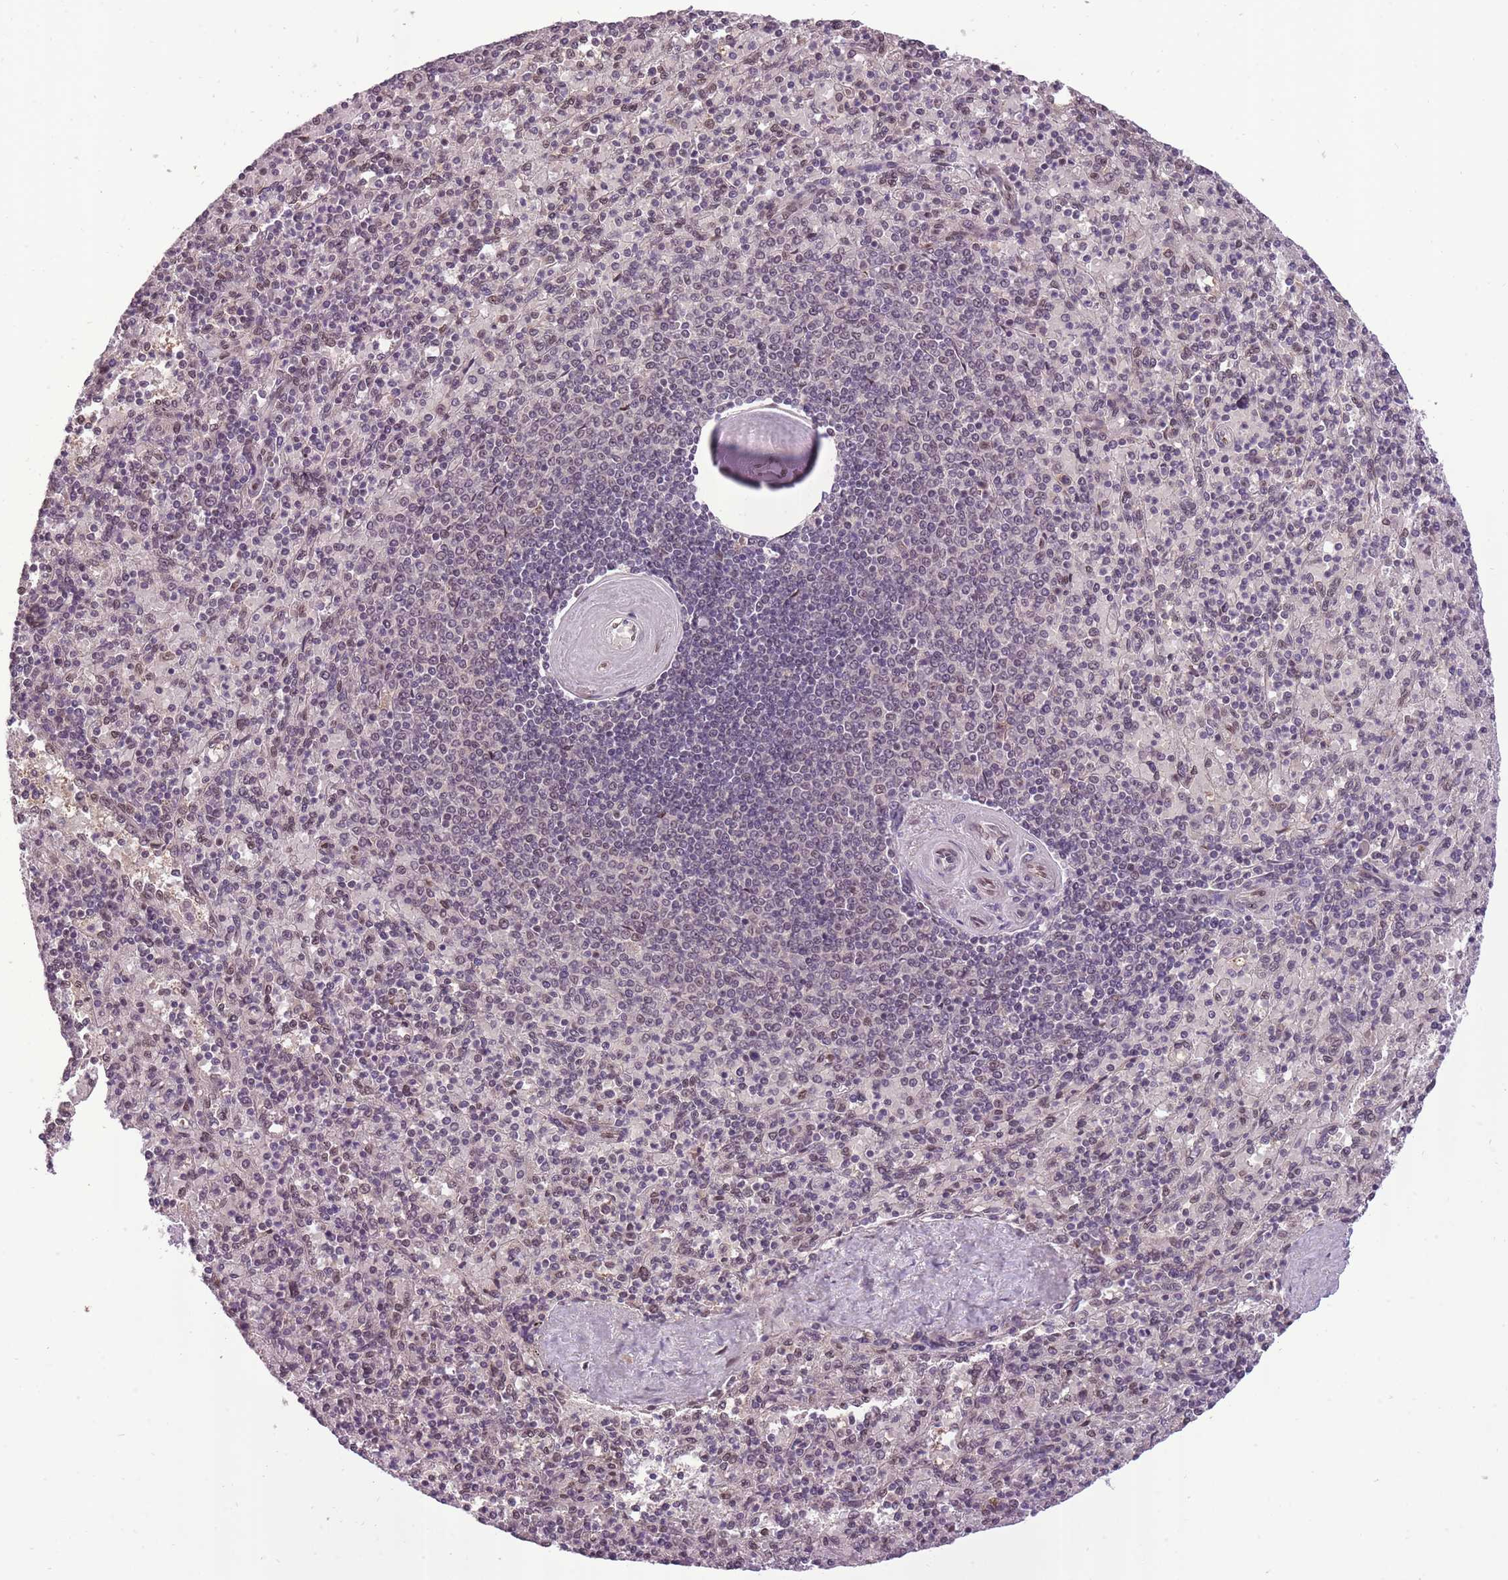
{"staining": {"intensity": "weak", "quantity": "<25%", "location": "nuclear"}, "tissue": "spleen", "cell_type": "Cells in red pulp", "image_type": "normal", "snomed": [{"axis": "morphology", "description": "Normal tissue, NOS"}, {"axis": "topography", "description": "Spleen"}], "caption": "This is an IHC image of benign spleen. There is no staining in cells in red pulp.", "gene": "CDIP1", "patient": {"sex": "male", "age": 82}}